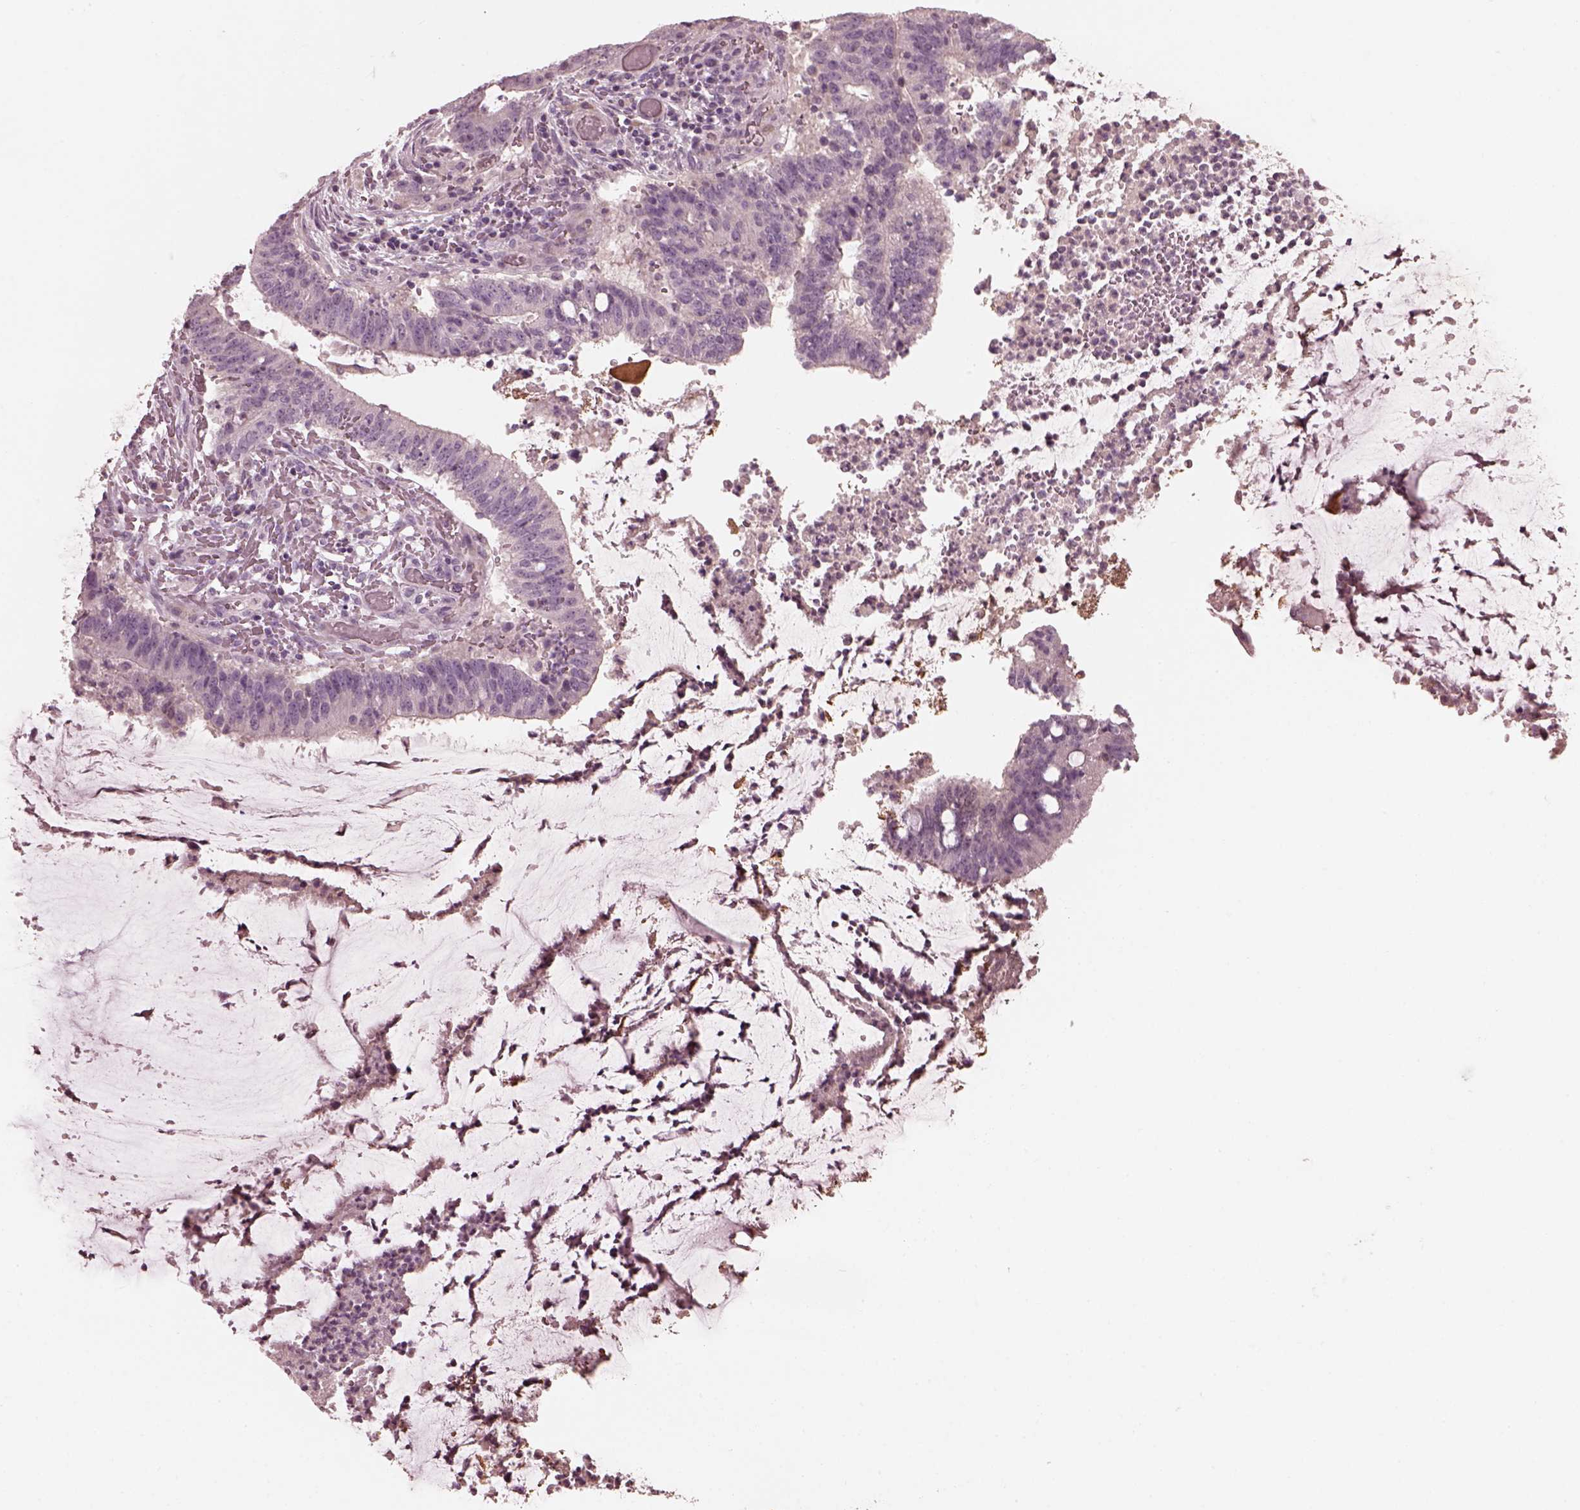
{"staining": {"intensity": "negative", "quantity": "none", "location": "none"}, "tissue": "colorectal cancer", "cell_type": "Tumor cells", "image_type": "cancer", "snomed": [{"axis": "morphology", "description": "Adenocarcinoma, NOS"}, {"axis": "topography", "description": "Colon"}], "caption": "DAB (3,3'-diaminobenzidine) immunohistochemical staining of colorectal cancer reveals no significant expression in tumor cells.", "gene": "OPTC", "patient": {"sex": "female", "age": 43}}